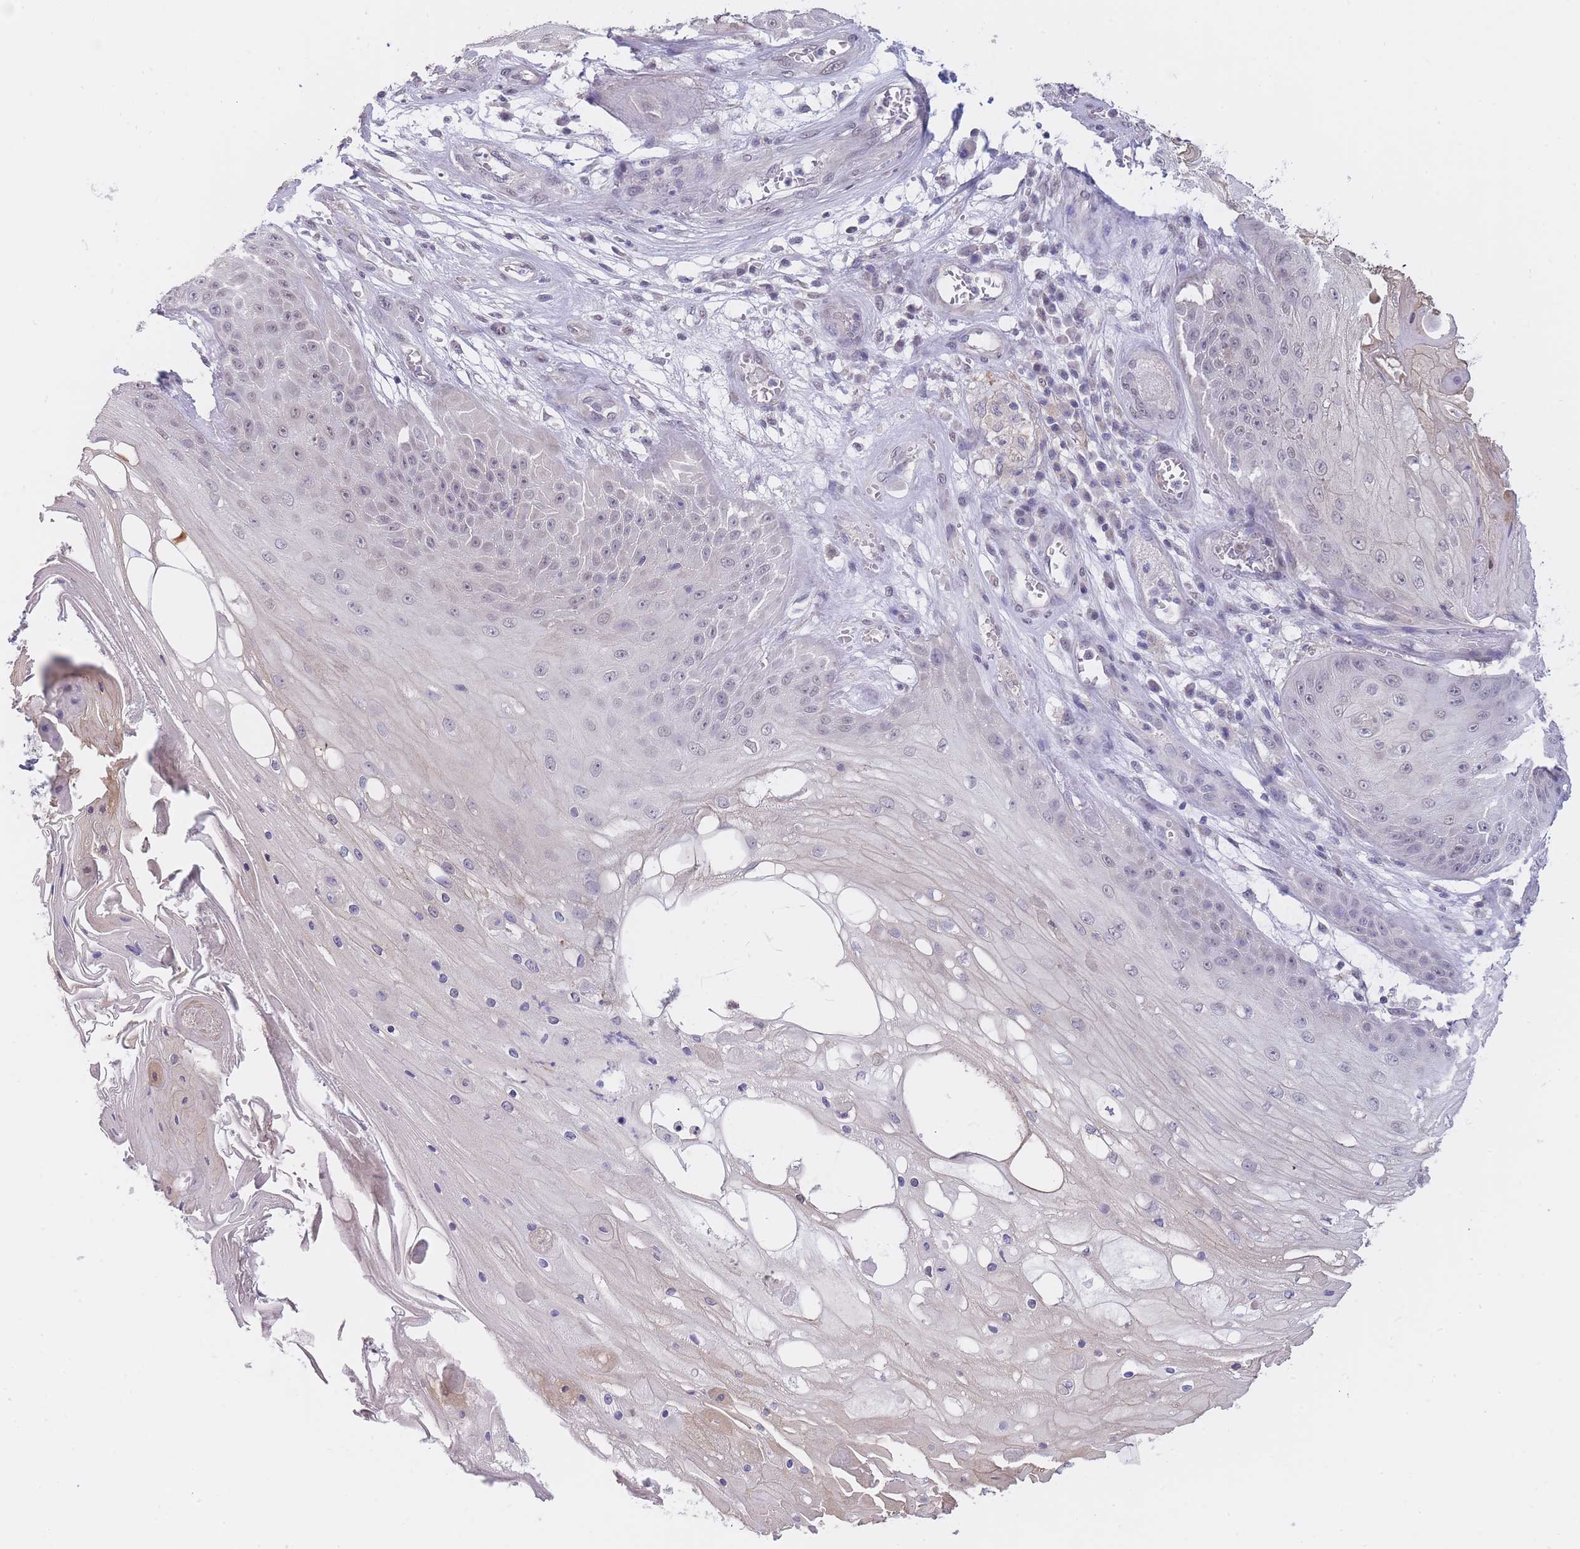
{"staining": {"intensity": "negative", "quantity": "none", "location": "none"}, "tissue": "skin cancer", "cell_type": "Tumor cells", "image_type": "cancer", "snomed": [{"axis": "morphology", "description": "Squamous cell carcinoma, NOS"}, {"axis": "topography", "description": "Skin"}], "caption": "A photomicrograph of human skin cancer (squamous cell carcinoma) is negative for staining in tumor cells.", "gene": "GOLGA6L25", "patient": {"sex": "male", "age": 70}}